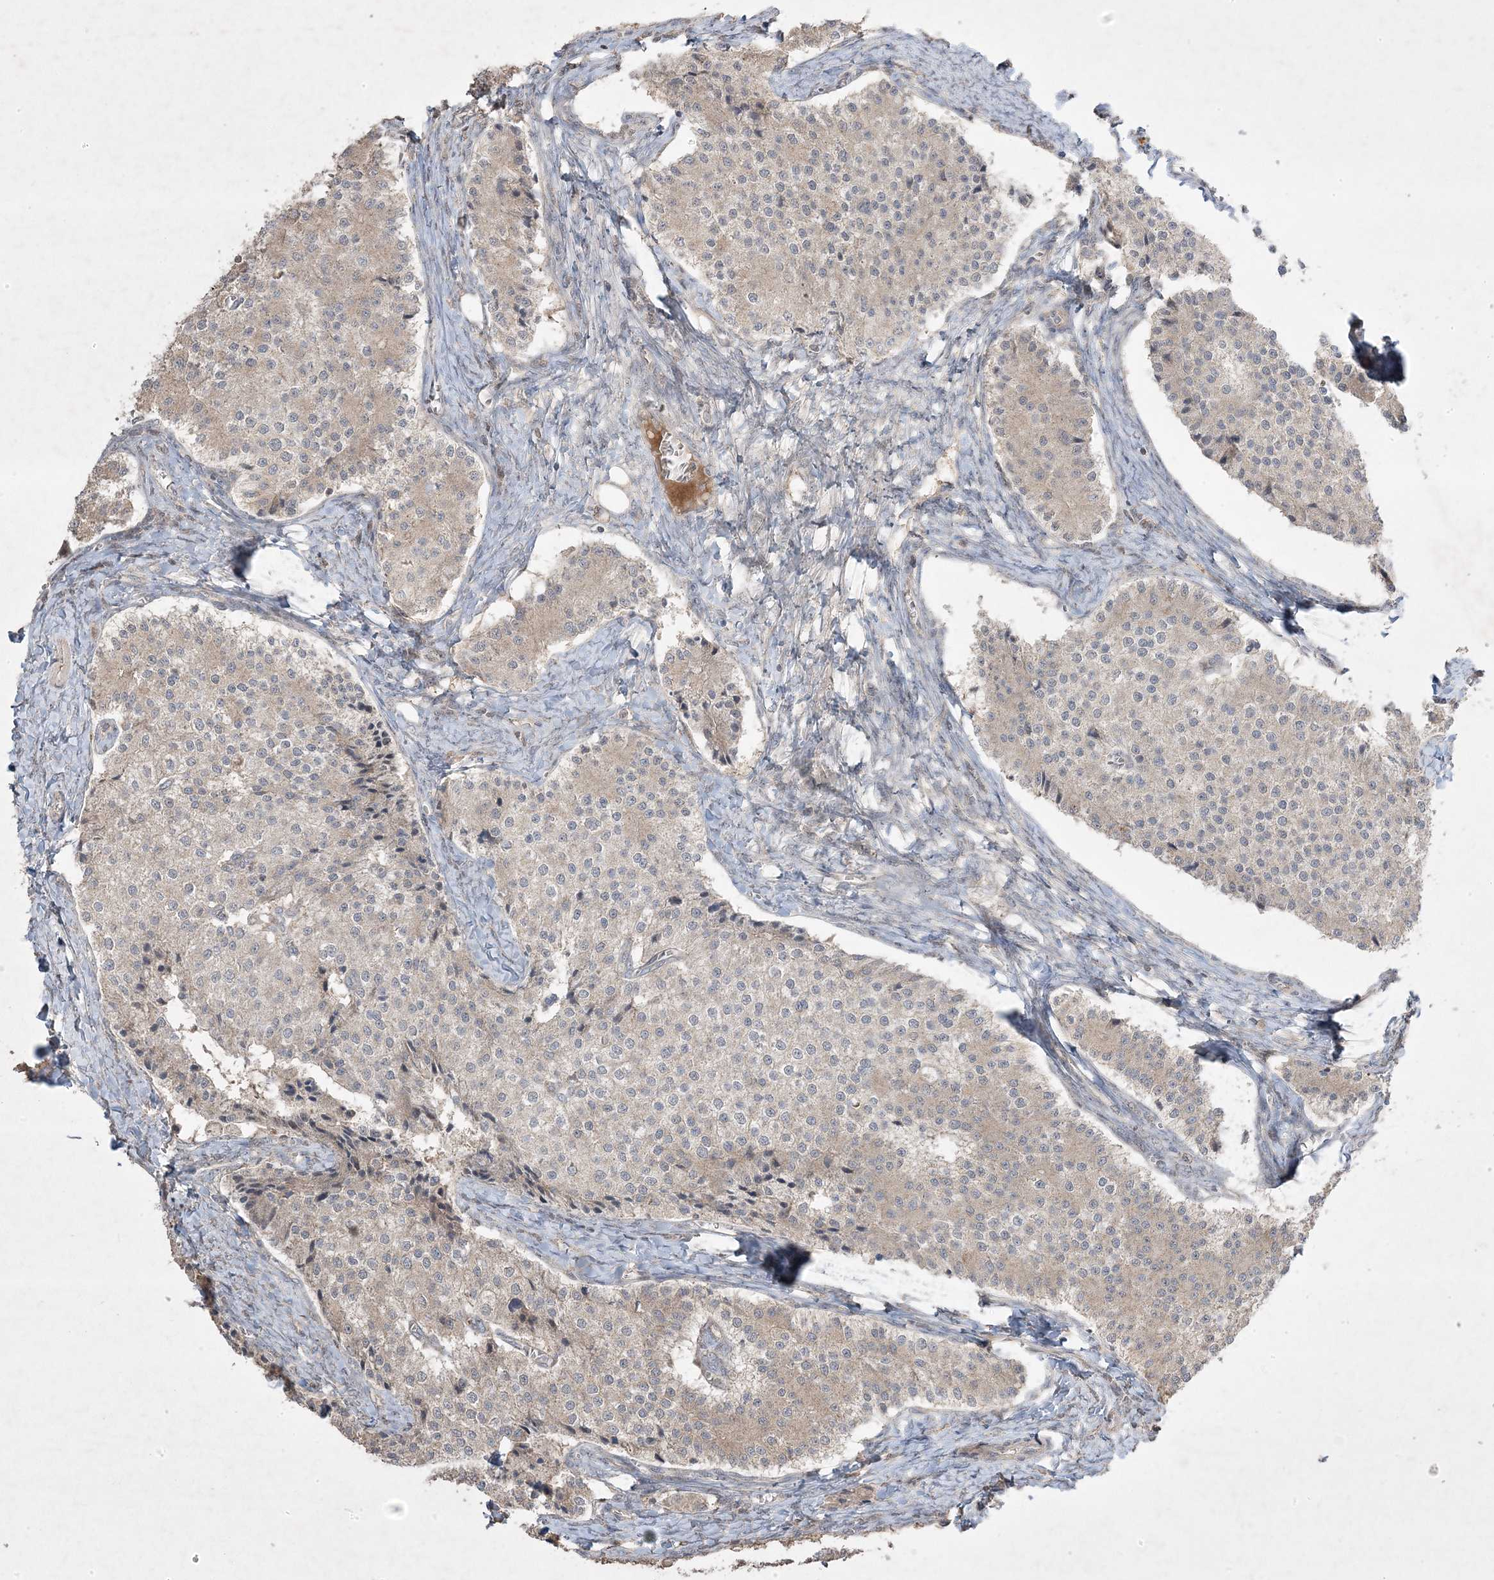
{"staining": {"intensity": "weak", "quantity": "<25%", "location": "cytoplasmic/membranous"}, "tissue": "carcinoid", "cell_type": "Tumor cells", "image_type": "cancer", "snomed": [{"axis": "morphology", "description": "Carcinoid, malignant, NOS"}, {"axis": "topography", "description": "Colon"}], "caption": "Image shows no protein positivity in tumor cells of malignant carcinoid tissue. (DAB immunohistochemistry (IHC), high magnification).", "gene": "RGL4", "patient": {"sex": "female", "age": 52}}